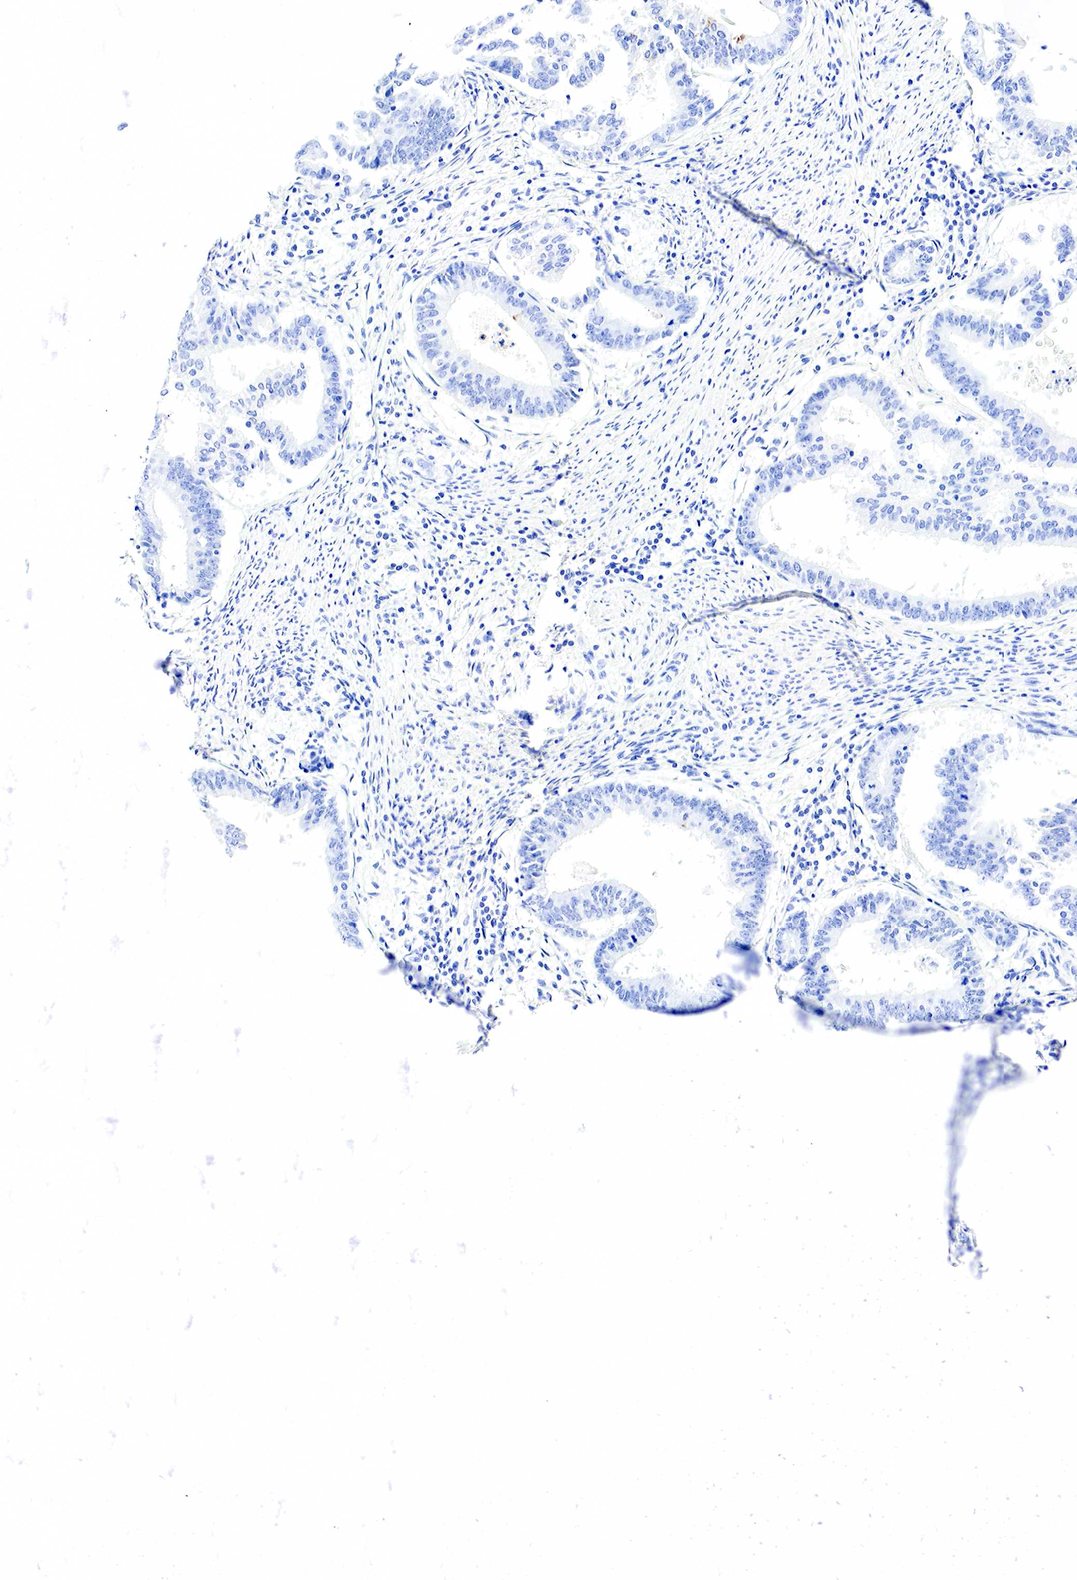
{"staining": {"intensity": "negative", "quantity": "none", "location": "none"}, "tissue": "endometrial cancer", "cell_type": "Tumor cells", "image_type": "cancer", "snomed": [{"axis": "morphology", "description": "Adenocarcinoma, NOS"}, {"axis": "topography", "description": "Endometrium"}], "caption": "Micrograph shows no significant protein positivity in tumor cells of adenocarcinoma (endometrial).", "gene": "FUT4", "patient": {"sex": "female", "age": 63}}